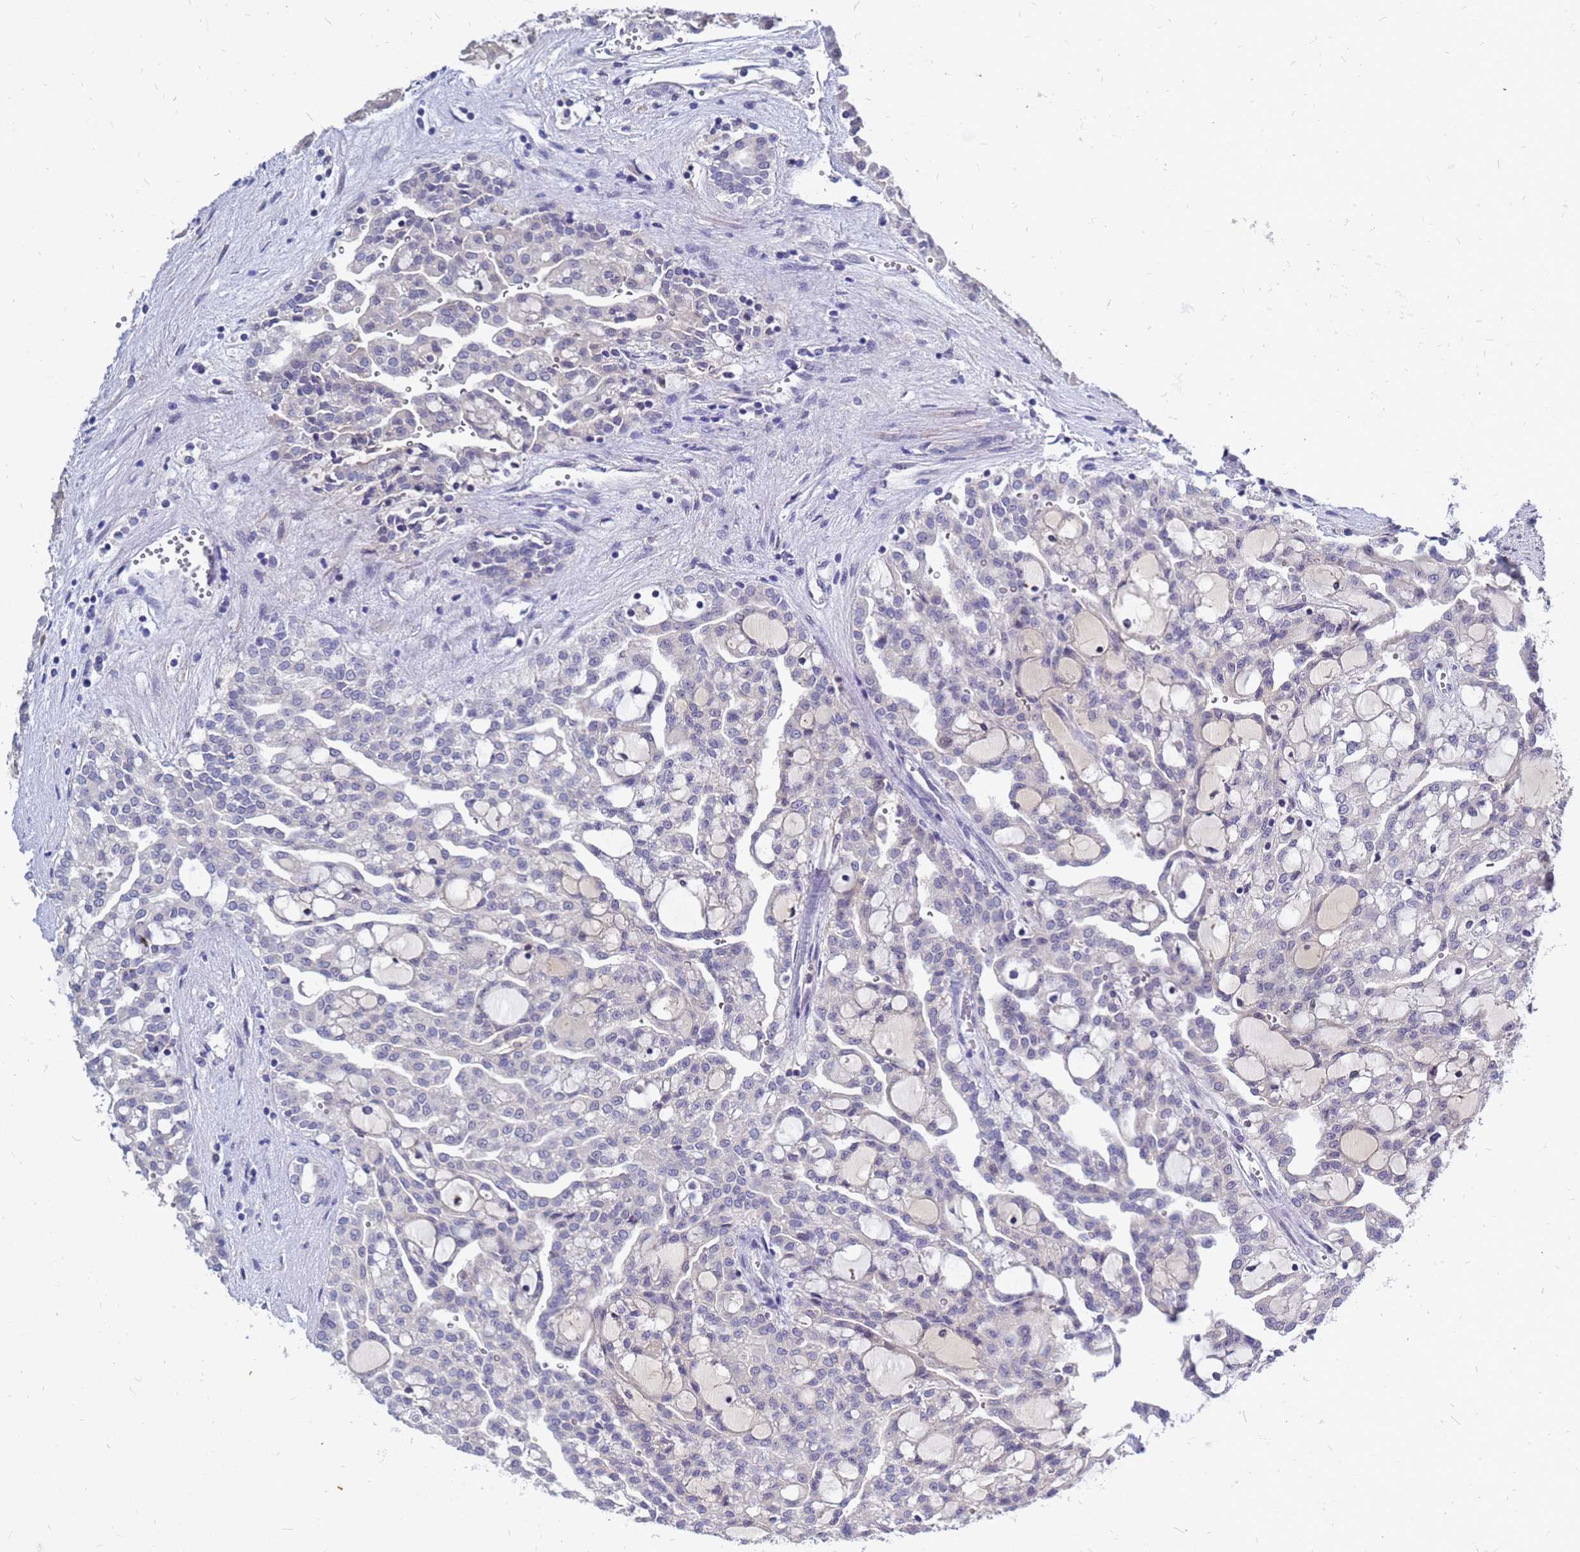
{"staining": {"intensity": "negative", "quantity": "none", "location": "none"}, "tissue": "renal cancer", "cell_type": "Tumor cells", "image_type": "cancer", "snomed": [{"axis": "morphology", "description": "Adenocarcinoma, NOS"}, {"axis": "topography", "description": "Kidney"}], "caption": "Renal cancer was stained to show a protein in brown. There is no significant staining in tumor cells. (Immunohistochemistry, brightfield microscopy, high magnification).", "gene": "SRGAP3", "patient": {"sex": "male", "age": 63}}